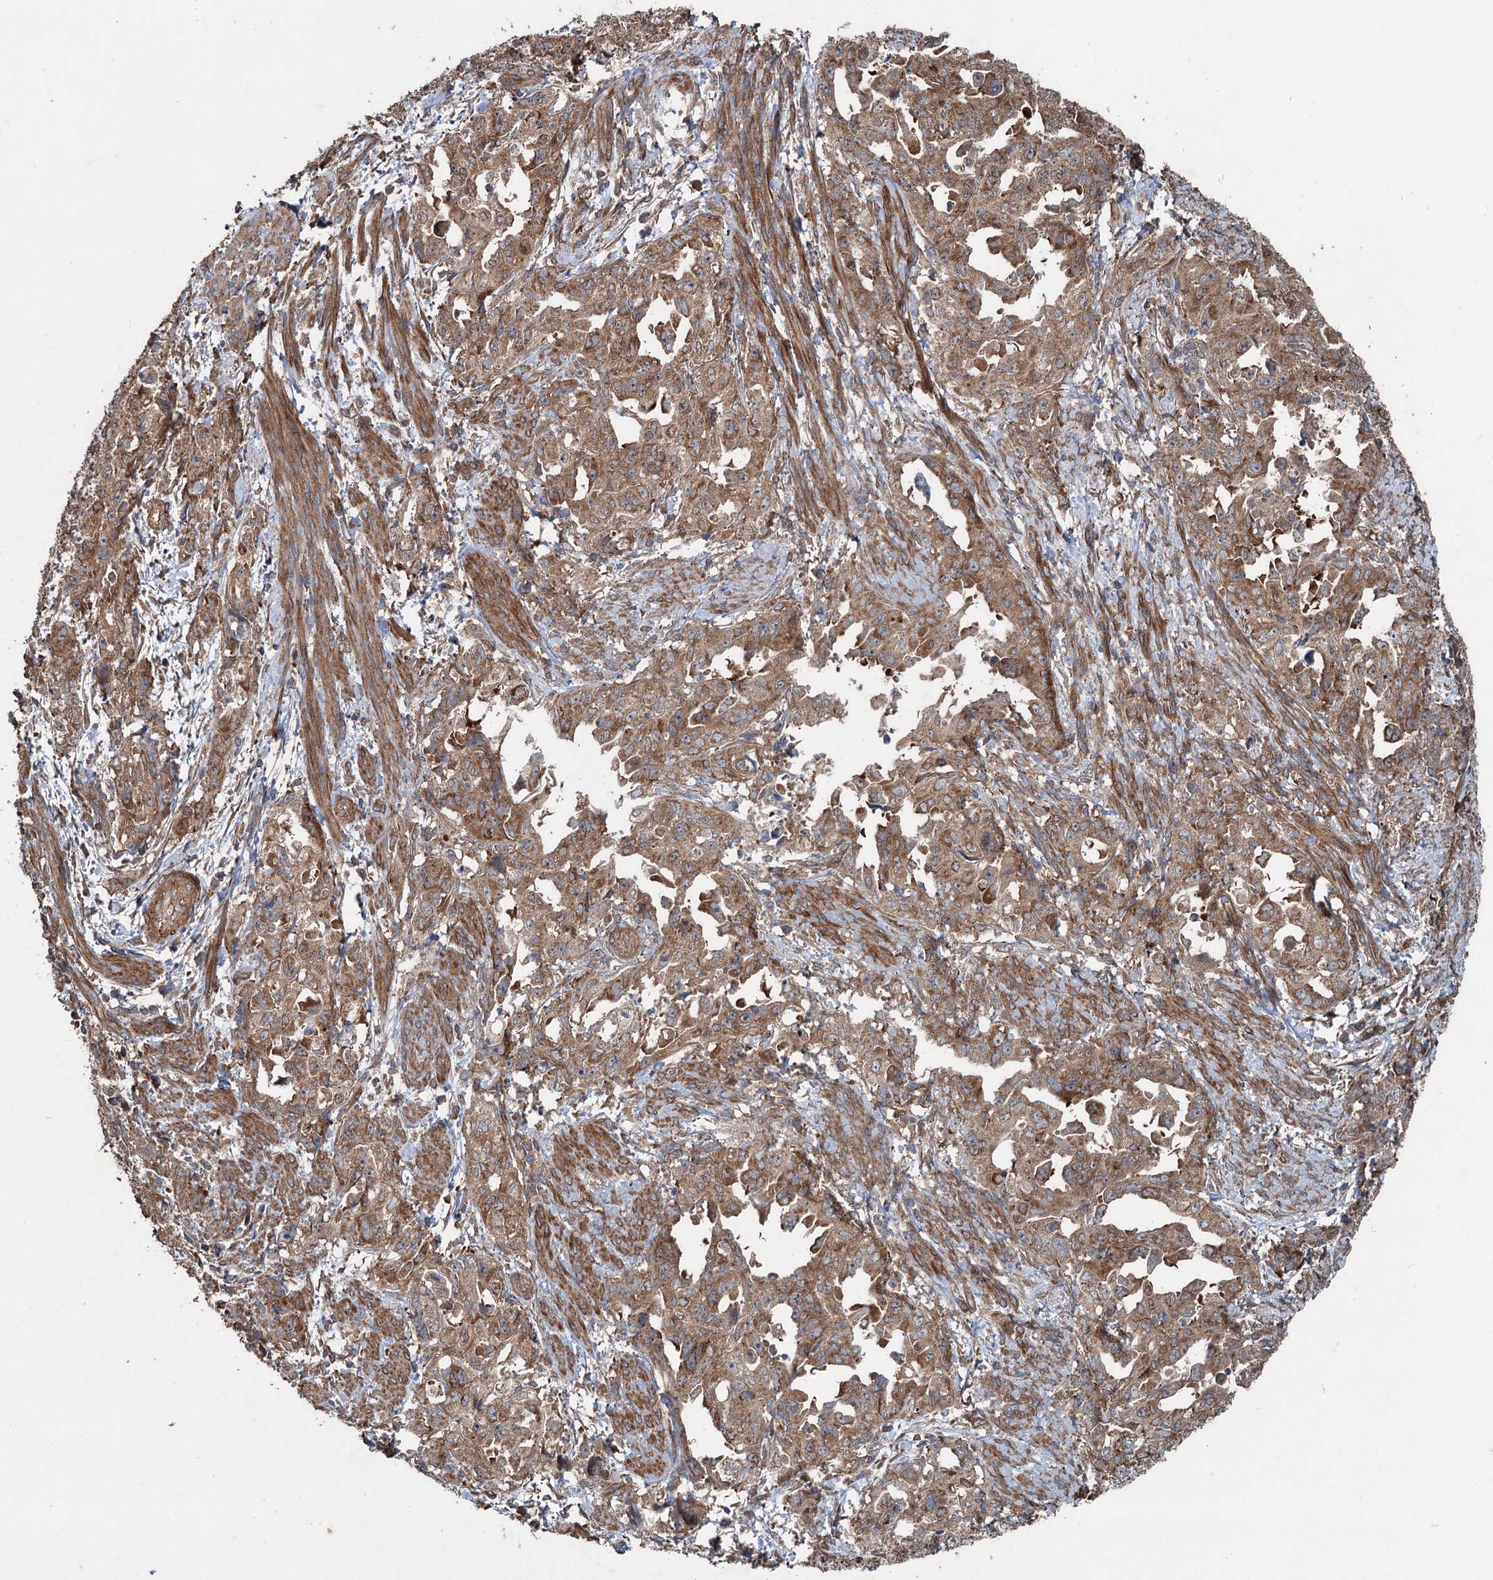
{"staining": {"intensity": "moderate", "quantity": ">75%", "location": "cytoplasmic/membranous"}, "tissue": "endometrial cancer", "cell_type": "Tumor cells", "image_type": "cancer", "snomed": [{"axis": "morphology", "description": "Adenocarcinoma, NOS"}, {"axis": "topography", "description": "Endometrium"}], "caption": "Immunohistochemistry photomicrograph of adenocarcinoma (endometrial) stained for a protein (brown), which displays medium levels of moderate cytoplasmic/membranous positivity in approximately >75% of tumor cells.", "gene": "RNF214", "patient": {"sex": "female", "age": 65}}